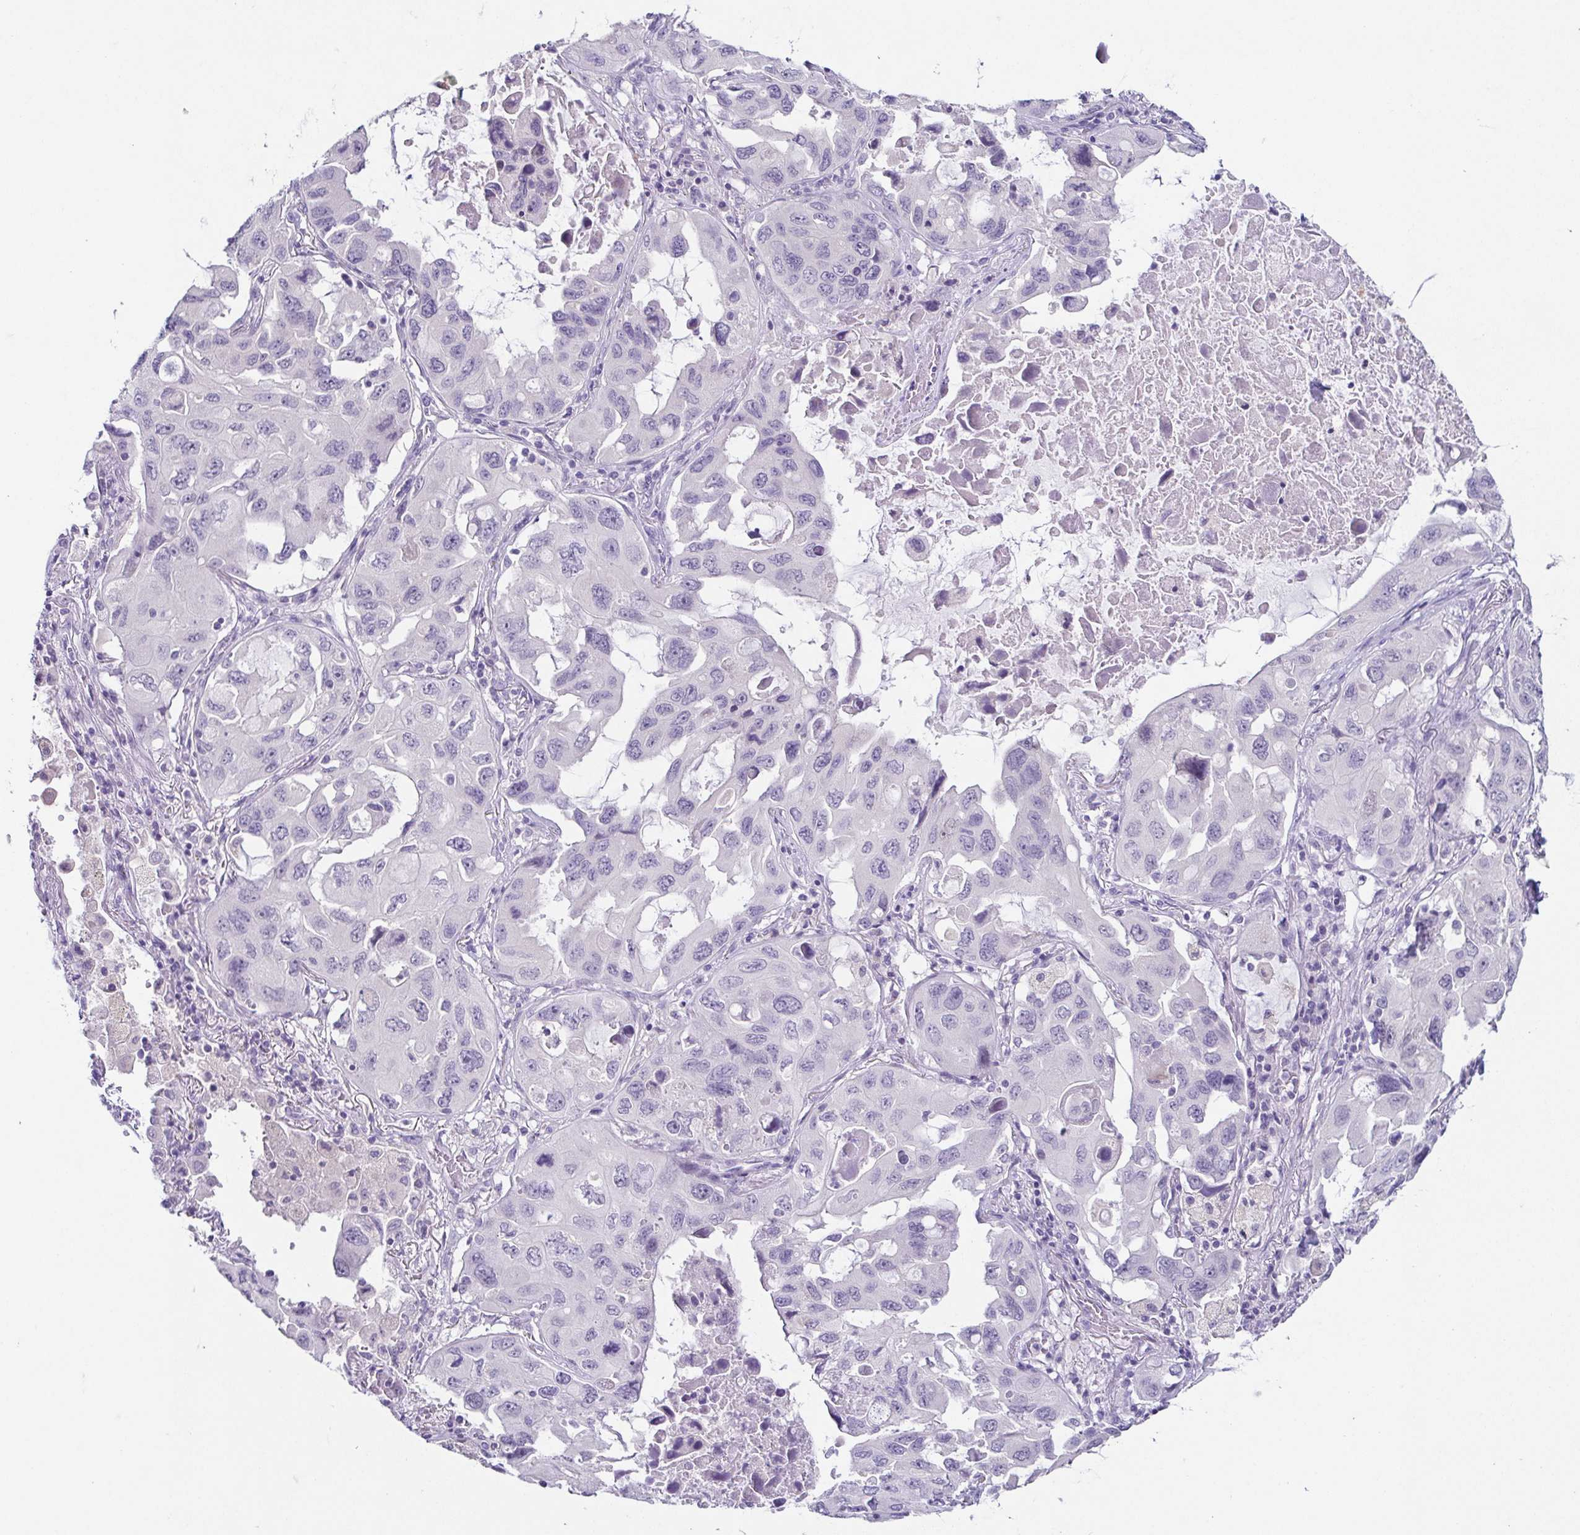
{"staining": {"intensity": "negative", "quantity": "none", "location": "none"}, "tissue": "lung cancer", "cell_type": "Tumor cells", "image_type": "cancer", "snomed": [{"axis": "morphology", "description": "Squamous cell carcinoma, NOS"}, {"axis": "topography", "description": "Lung"}], "caption": "The micrograph demonstrates no staining of tumor cells in squamous cell carcinoma (lung).", "gene": "TP73", "patient": {"sex": "female", "age": 73}}